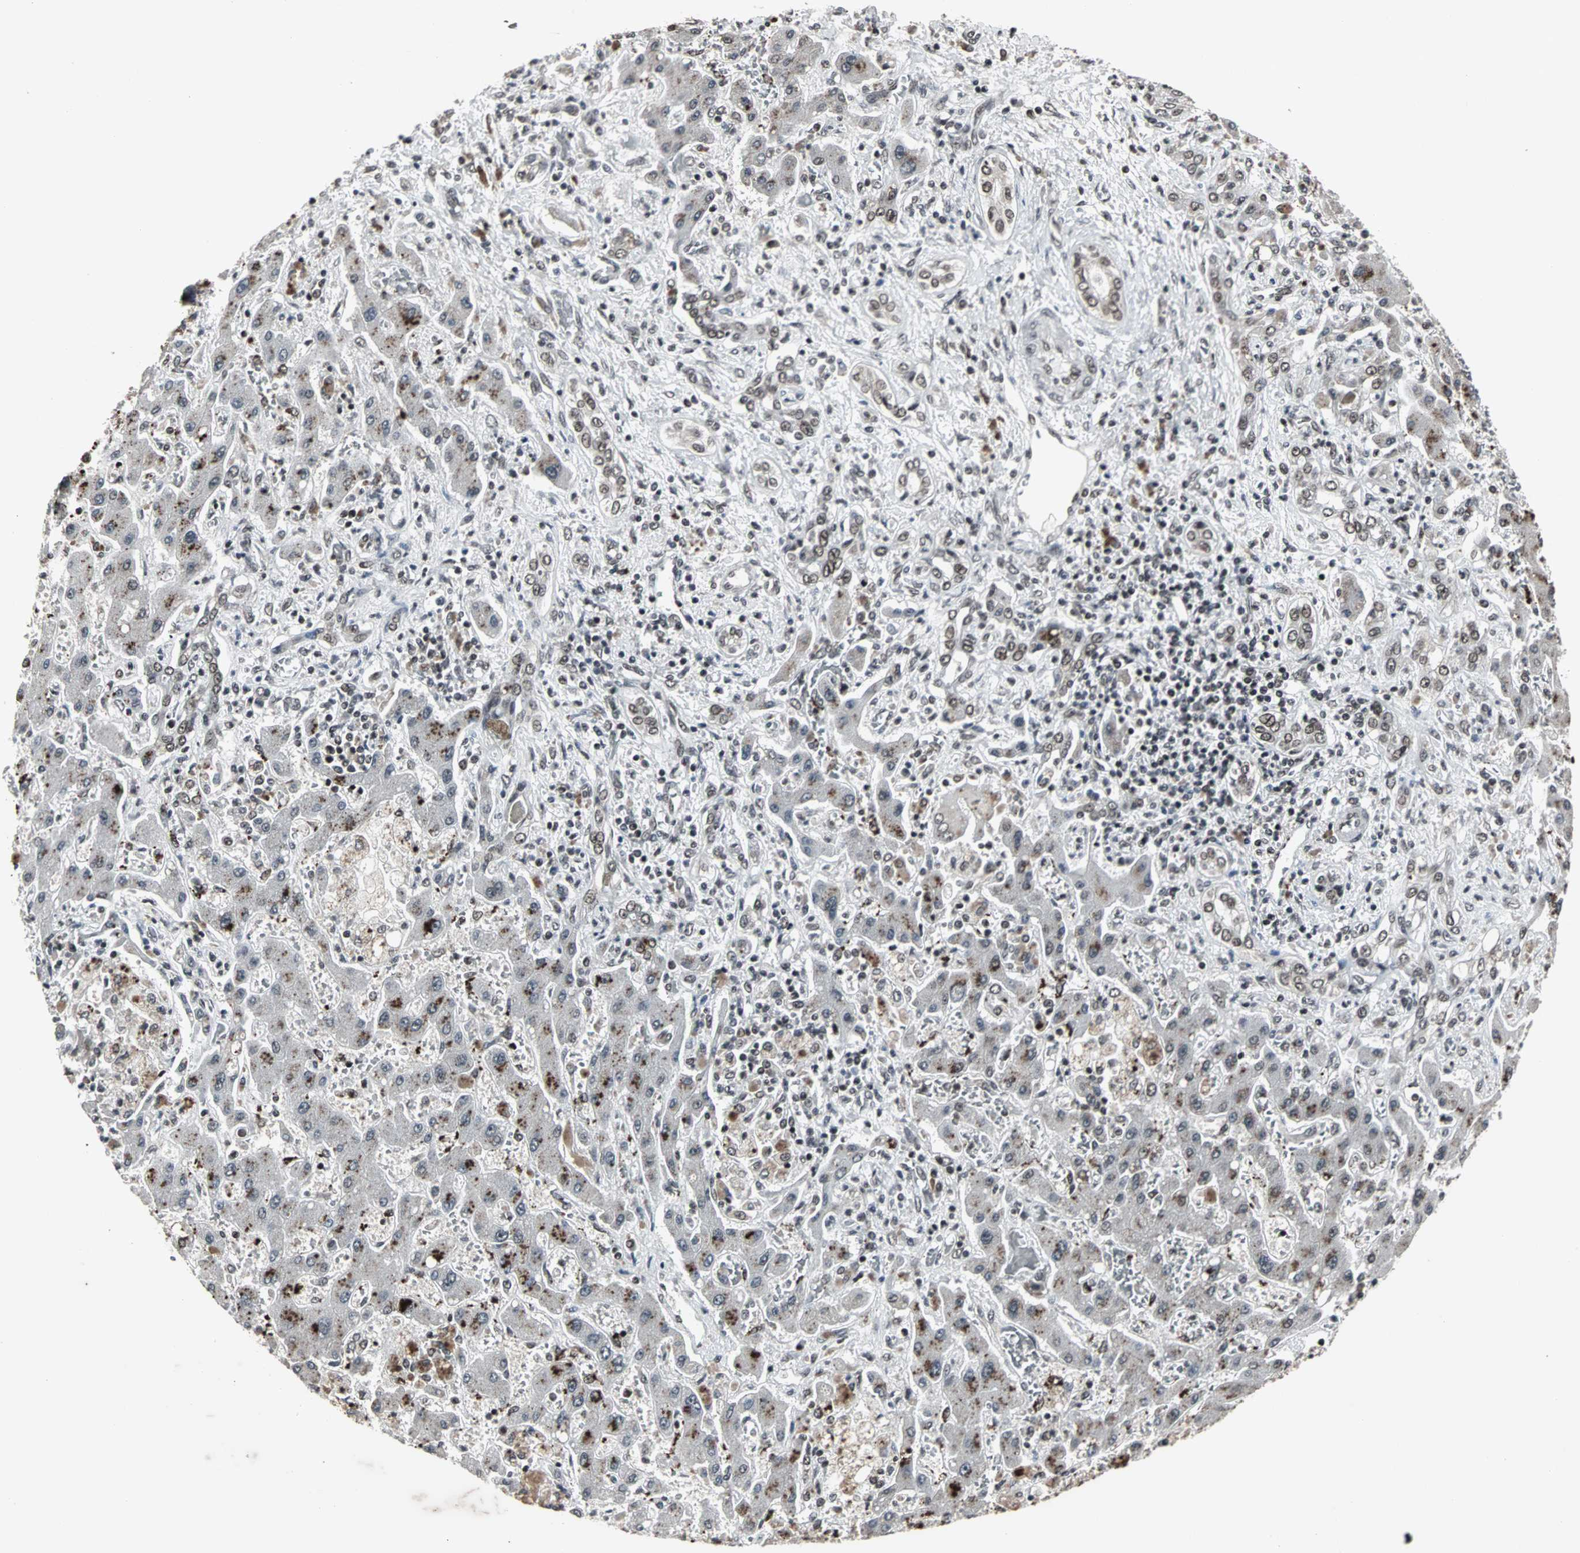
{"staining": {"intensity": "moderate", "quantity": "25%-75%", "location": "cytoplasmic/membranous"}, "tissue": "liver cancer", "cell_type": "Tumor cells", "image_type": "cancer", "snomed": [{"axis": "morphology", "description": "Cholangiocarcinoma"}, {"axis": "topography", "description": "Liver"}], "caption": "Human cholangiocarcinoma (liver) stained with a brown dye demonstrates moderate cytoplasmic/membranous positive expression in about 25%-75% of tumor cells.", "gene": "PNKP", "patient": {"sex": "male", "age": 50}}